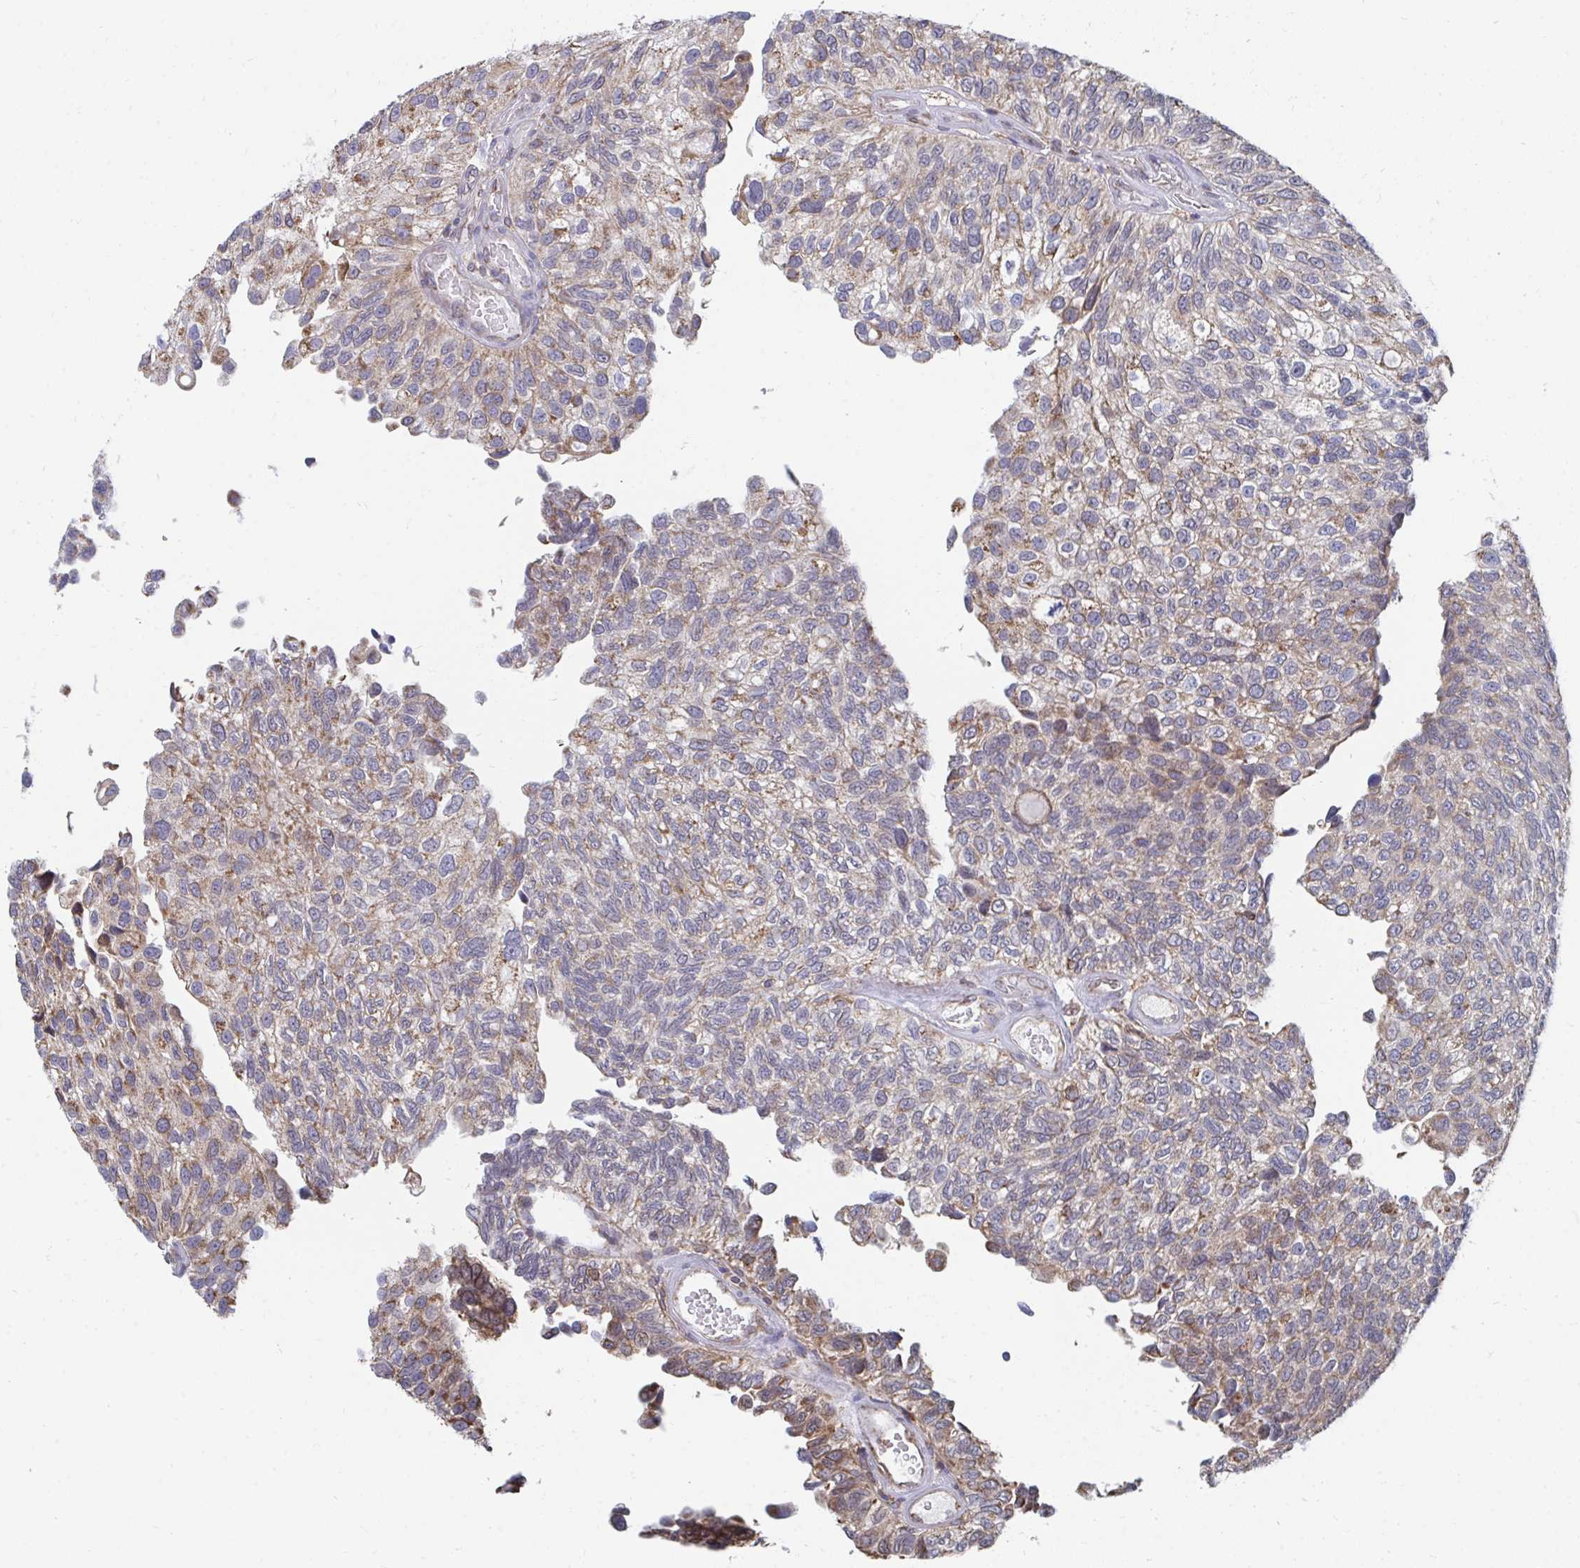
{"staining": {"intensity": "weak", "quantity": ">75%", "location": "cytoplasmic/membranous"}, "tissue": "urothelial cancer", "cell_type": "Tumor cells", "image_type": "cancer", "snomed": [{"axis": "morphology", "description": "Urothelial carcinoma, NOS"}, {"axis": "topography", "description": "Urinary bladder"}], "caption": "IHC (DAB) staining of human urothelial cancer demonstrates weak cytoplasmic/membranous protein positivity in about >75% of tumor cells.", "gene": "ELAVL1", "patient": {"sex": "male", "age": 87}}